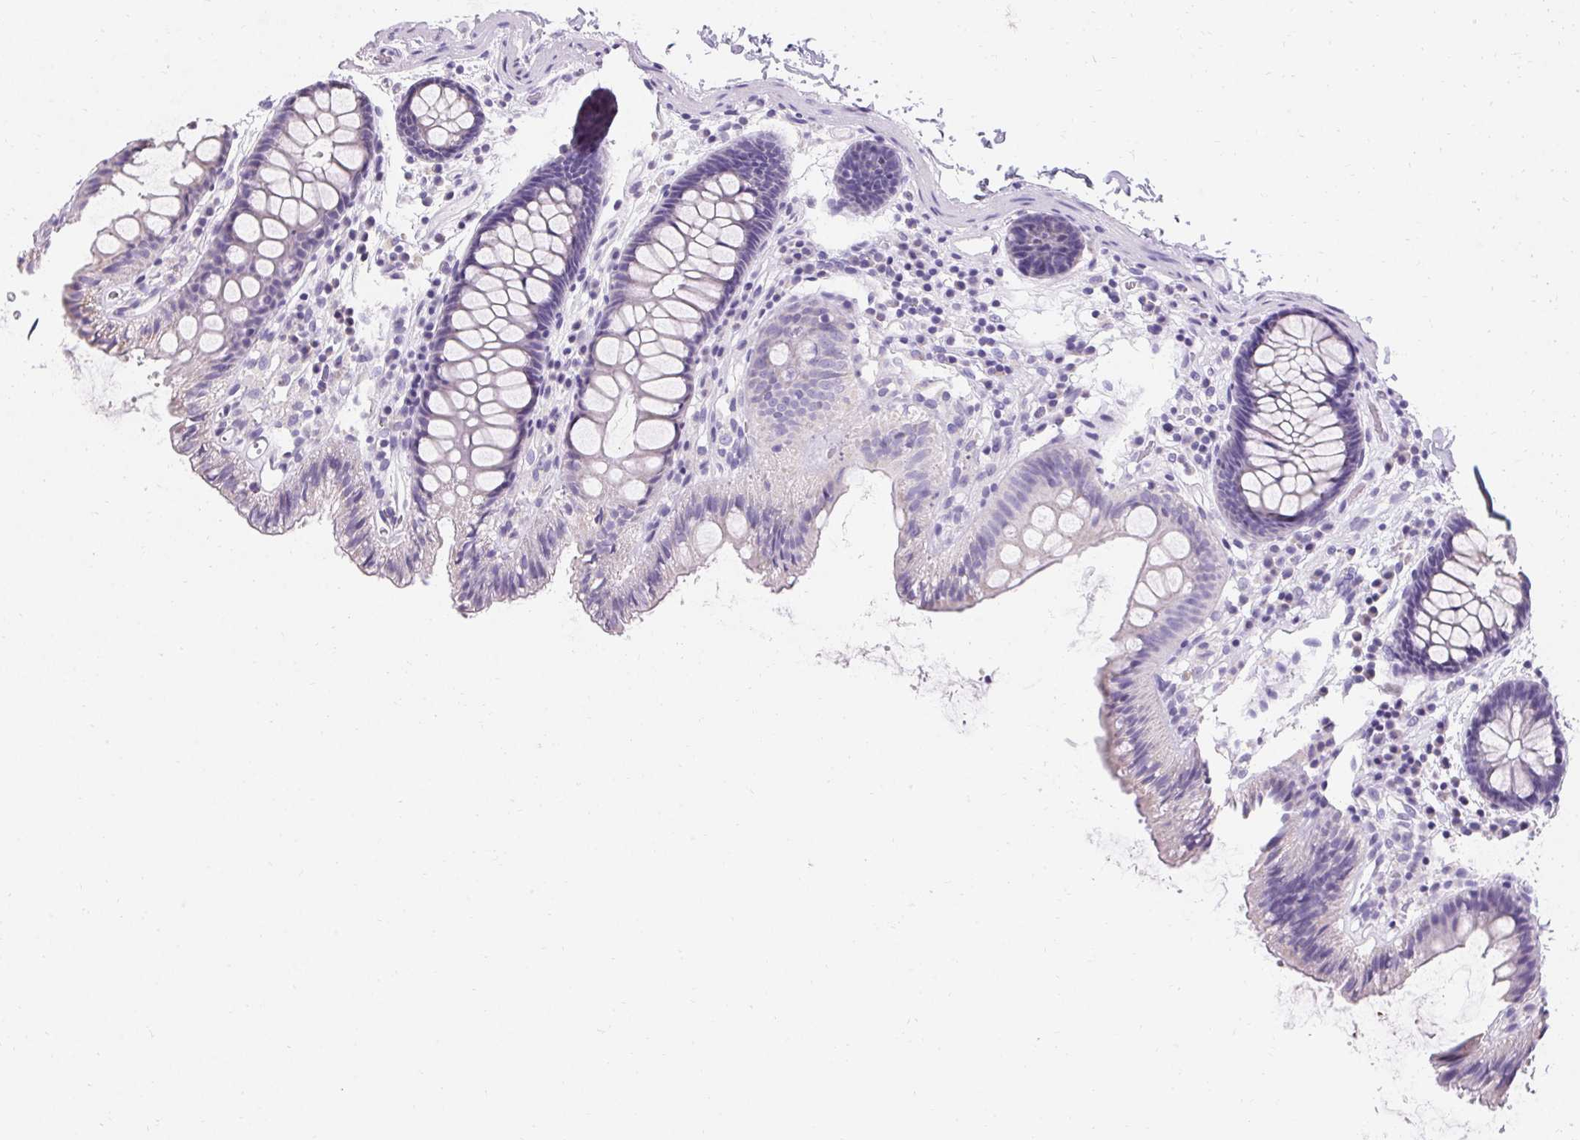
{"staining": {"intensity": "negative", "quantity": "none", "location": "none"}, "tissue": "colon", "cell_type": "Endothelial cells", "image_type": "normal", "snomed": [{"axis": "morphology", "description": "Normal tissue, NOS"}, {"axis": "topography", "description": "Colon"}], "caption": "DAB (3,3'-diaminobenzidine) immunohistochemical staining of normal human colon displays no significant positivity in endothelial cells. (DAB (3,3'-diaminobenzidine) immunohistochemistry (IHC) with hematoxylin counter stain).", "gene": "ASGR2", "patient": {"sex": "male", "age": 84}}